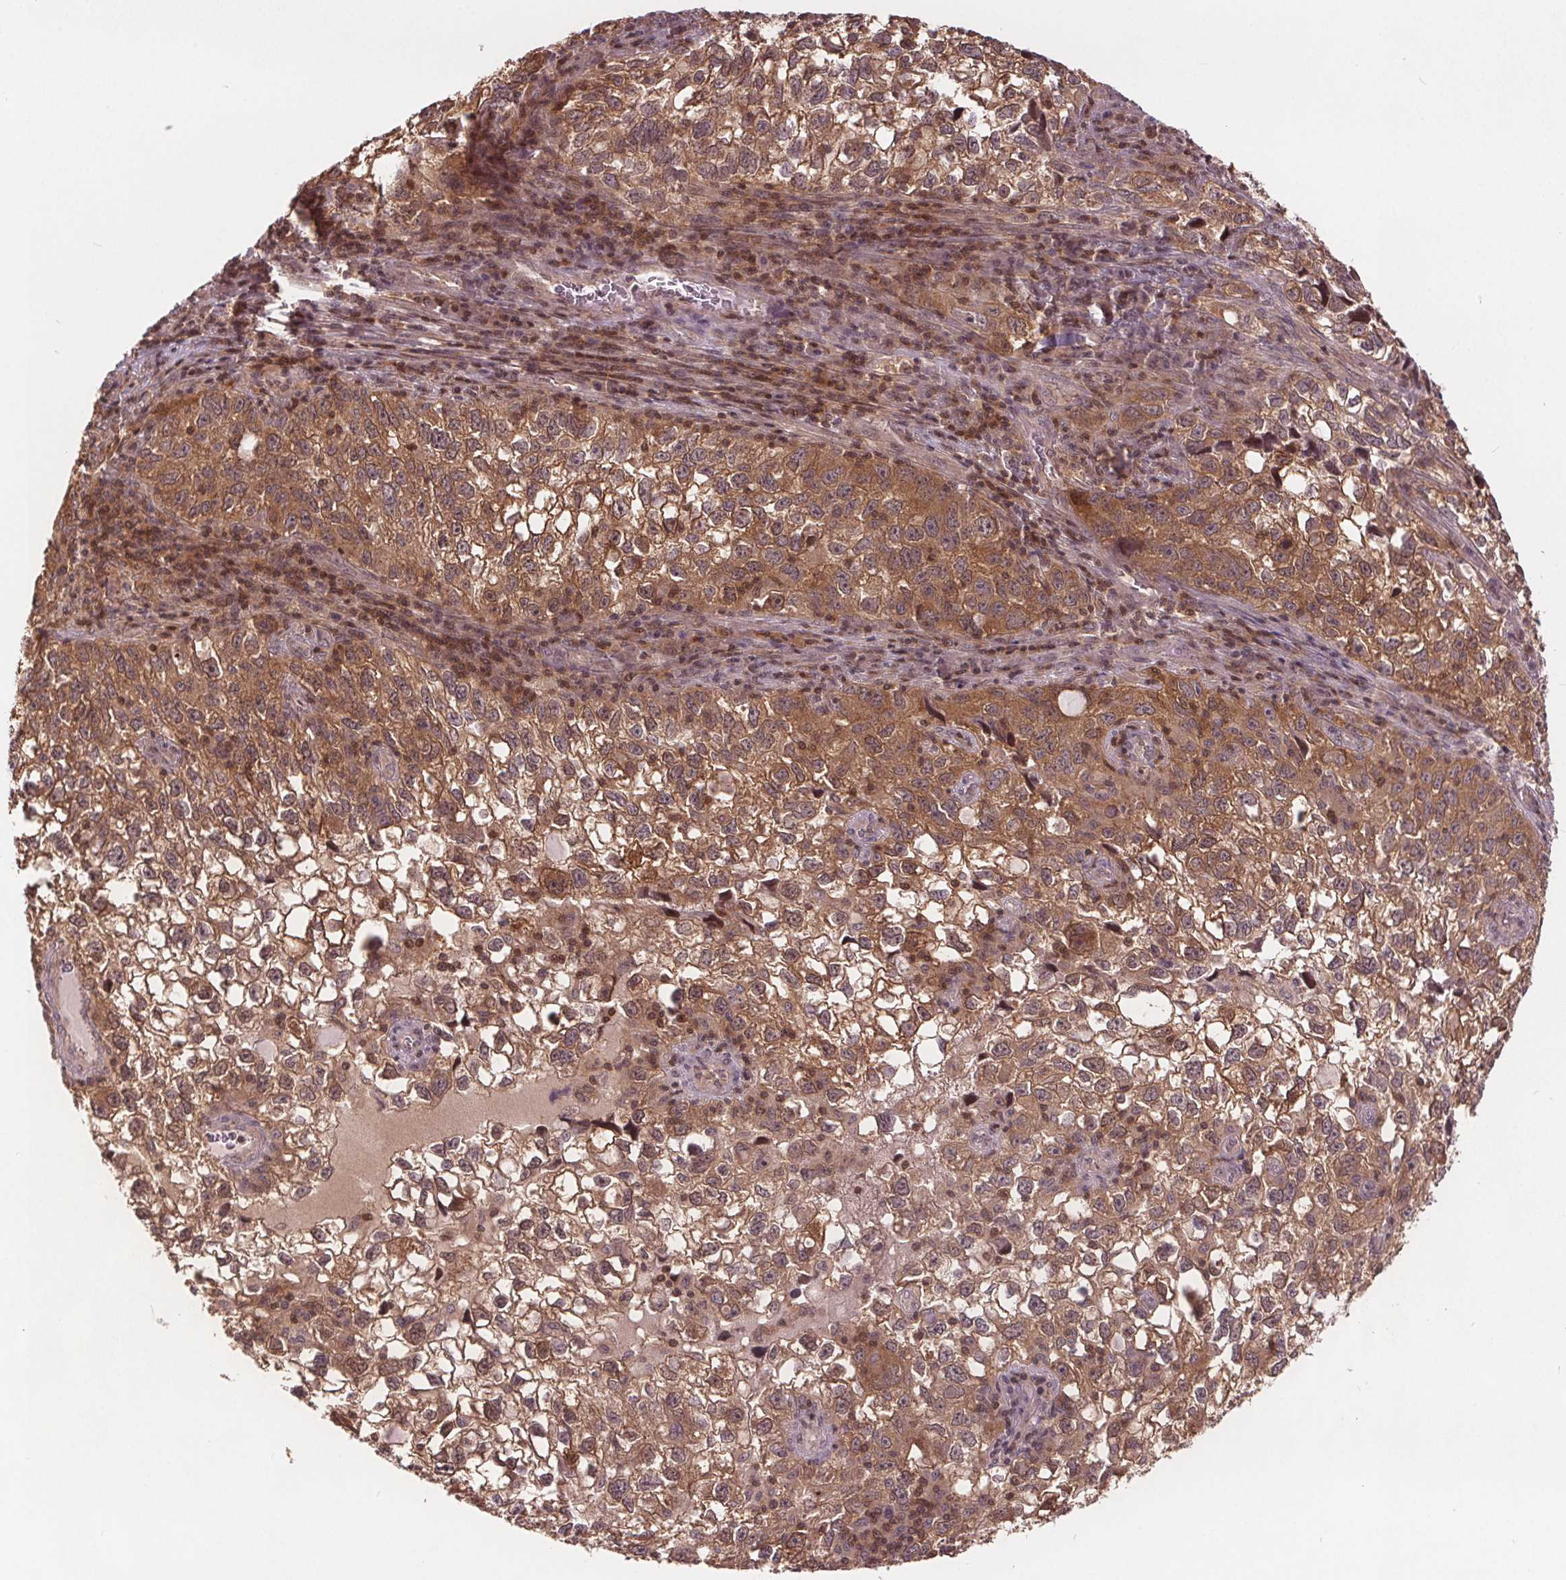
{"staining": {"intensity": "moderate", "quantity": ">75%", "location": "cytoplasmic/membranous"}, "tissue": "cervical cancer", "cell_type": "Tumor cells", "image_type": "cancer", "snomed": [{"axis": "morphology", "description": "Squamous cell carcinoma, NOS"}, {"axis": "topography", "description": "Cervix"}], "caption": "Immunohistochemical staining of cervical cancer exhibits moderate cytoplasmic/membranous protein staining in approximately >75% of tumor cells.", "gene": "HIF1AN", "patient": {"sex": "female", "age": 55}}